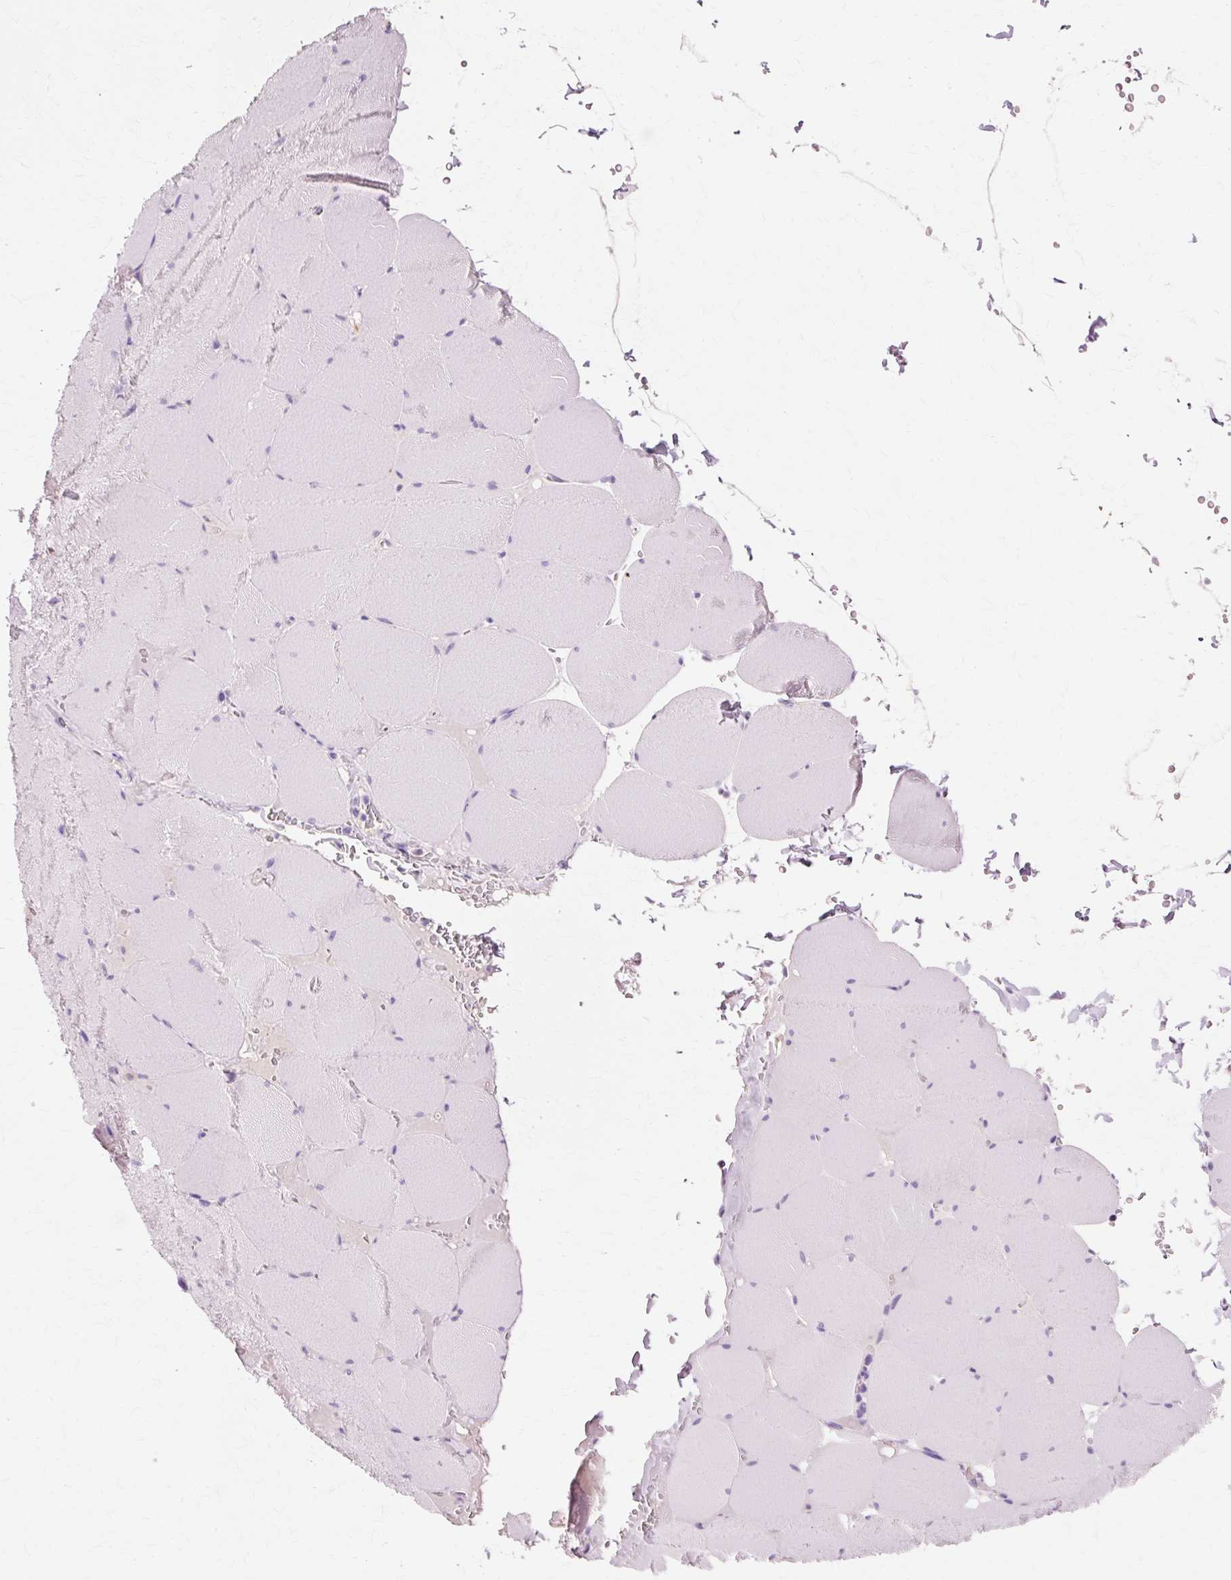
{"staining": {"intensity": "negative", "quantity": "none", "location": "none"}, "tissue": "skeletal muscle", "cell_type": "Myocytes", "image_type": "normal", "snomed": [{"axis": "morphology", "description": "Normal tissue, NOS"}, {"axis": "topography", "description": "Skeletal muscle"}, {"axis": "topography", "description": "Head-Neck"}], "caption": "Micrograph shows no significant protein positivity in myocytes of unremarkable skeletal muscle.", "gene": "VN1R2", "patient": {"sex": "male", "age": 66}}